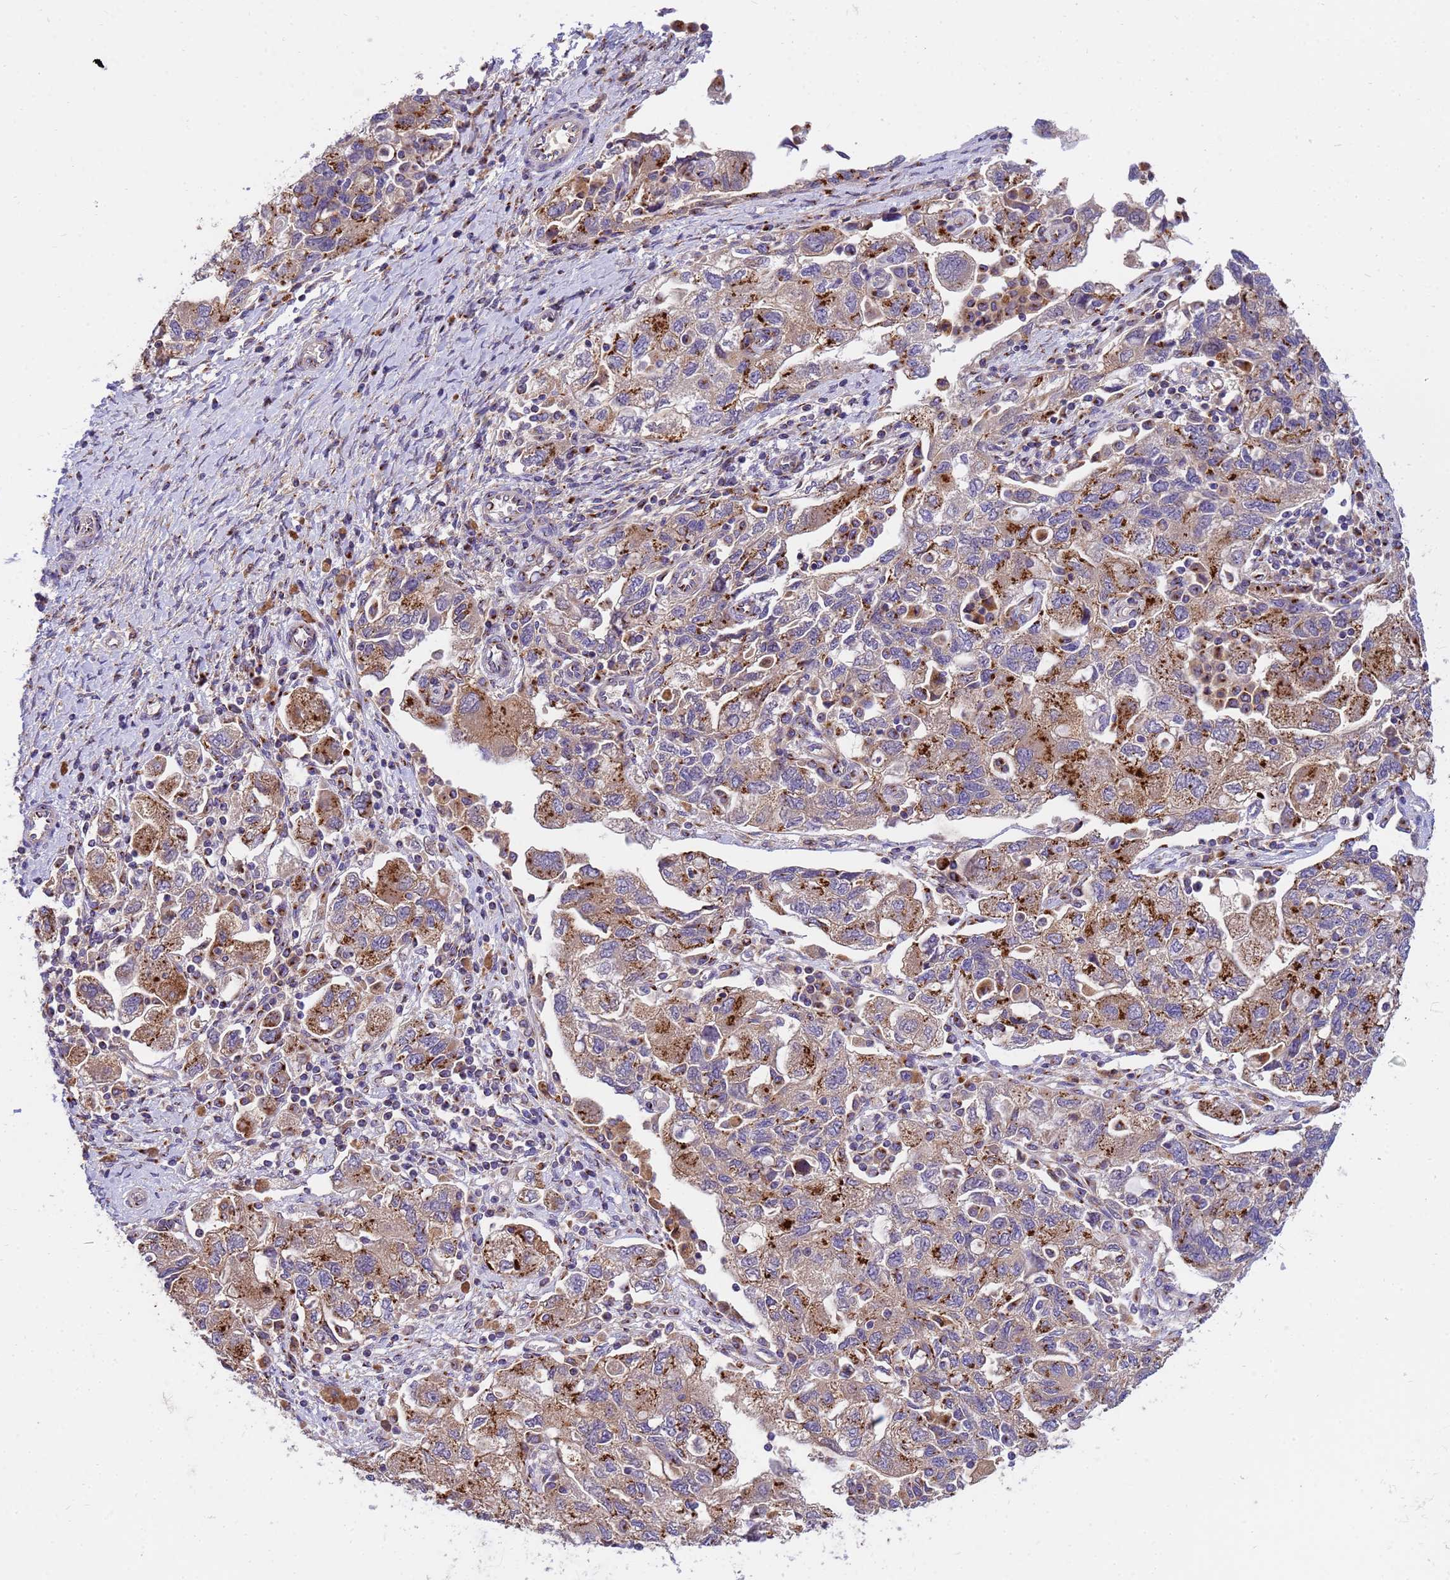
{"staining": {"intensity": "moderate", "quantity": ">75%", "location": "cytoplasmic/membranous"}, "tissue": "ovarian cancer", "cell_type": "Tumor cells", "image_type": "cancer", "snomed": [{"axis": "morphology", "description": "Carcinoma, NOS"}, {"axis": "morphology", "description": "Cystadenocarcinoma, serous, NOS"}, {"axis": "topography", "description": "Ovary"}], "caption": "Brown immunohistochemical staining in ovarian cancer (serous cystadenocarcinoma) displays moderate cytoplasmic/membranous expression in about >75% of tumor cells.", "gene": "HPS3", "patient": {"sex": "female", "age": 69}}